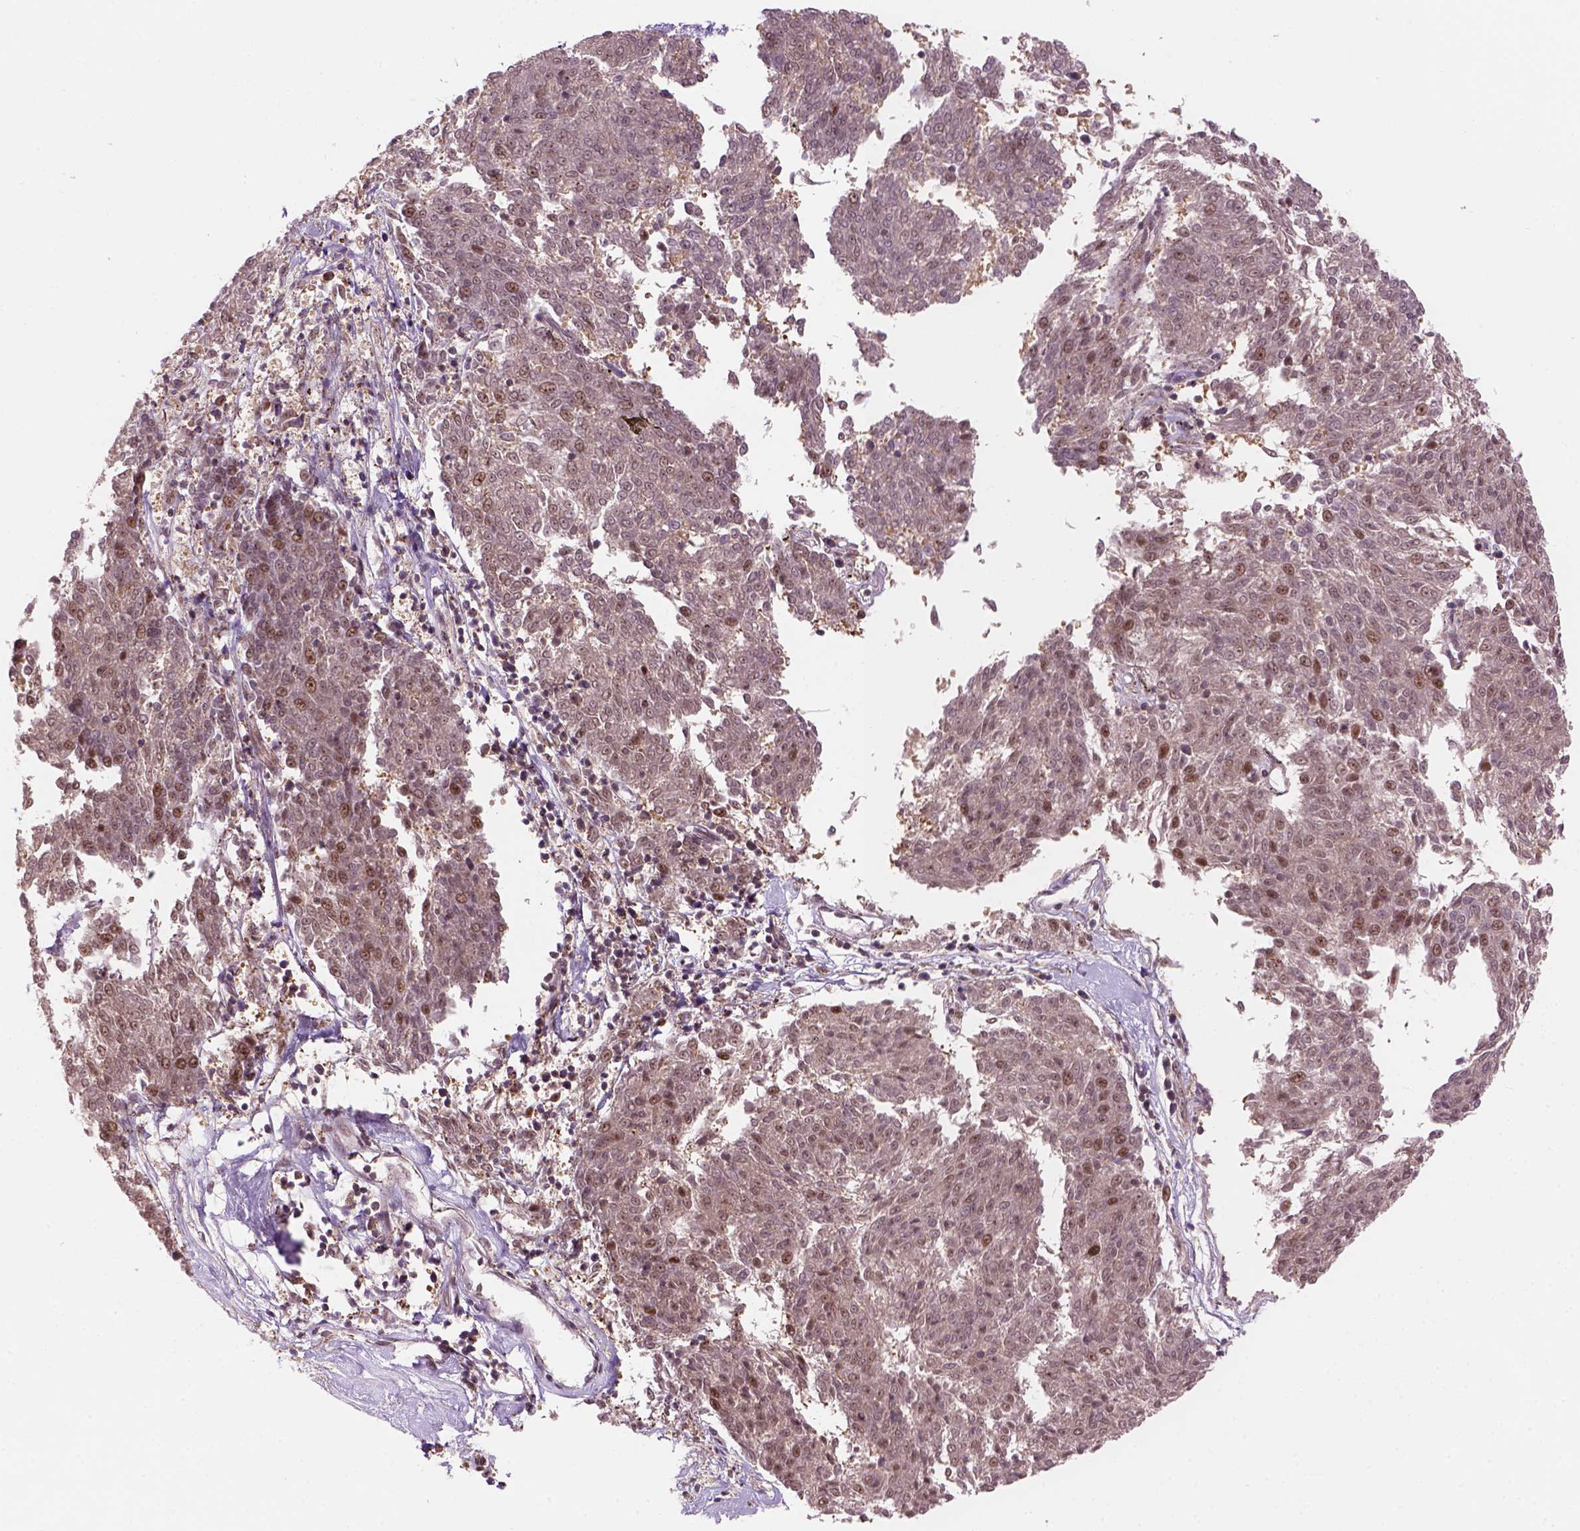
{"staining": {"intensity": "moderate", "quantity": "<25%", "location": "cytoplasmic/membranous,nuclear"}, "tissue": "melanoma", "cell_type": "Tumor cells", "image_type": "cancer", "snomed": [{"axis": "morphology", "description": "Malignant melanoma, NOS"}, {"axis": "topography", "description": "Skin"}], "caption": "Protein expression analysis of malignant melanoma exhibits moderate cytoplasmic/membranous and nuclear staining in approximately <25% of tumor cells. The staining was performed using DAB to visualize the protein expression in brown, while the nuclei were stained in blue with hematoxylin (Magnification: 20x).", "gene": "PSMD11", "patient": {"sex": "female", "age": 72}}